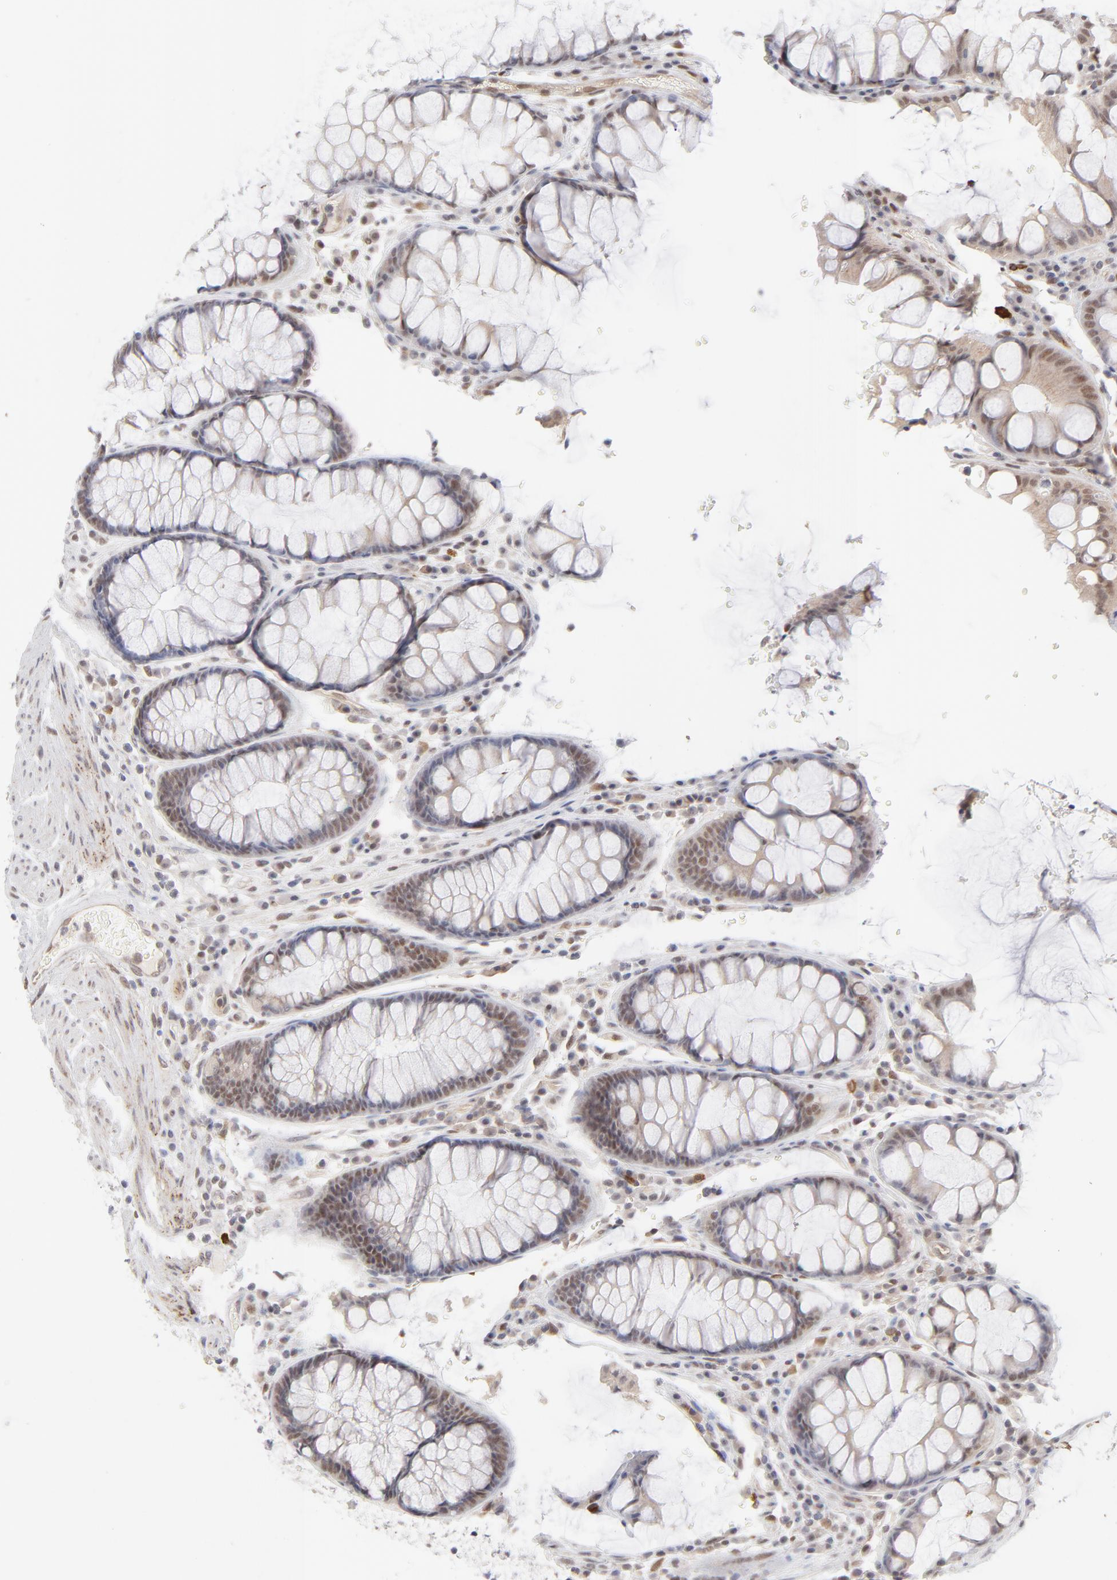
{"staining": {"intensity": "moderate", "quantity": ">75%", "location": "cytoplasmic/membranous,nuclear"}, "tissue": "colorectal cancer", "cell_type": "Tumor cells", "image_type": "cancer", "snomed": [{"axis": "morphology", "description": "Normal tissue, NOS"}, {"axis": "morphology", "description": "Adenocarcinoma, NOS"}, {"axis": "topography", "description": "Colon"}], "caption": "Moderate cytoplasmic/membranous and nuclear protein expression is present in about >75% of tumor cells in colorectal cancer (adenocarcinoma).", "gene": "NBN", "patient": {"sex": "female", "age": 78}}